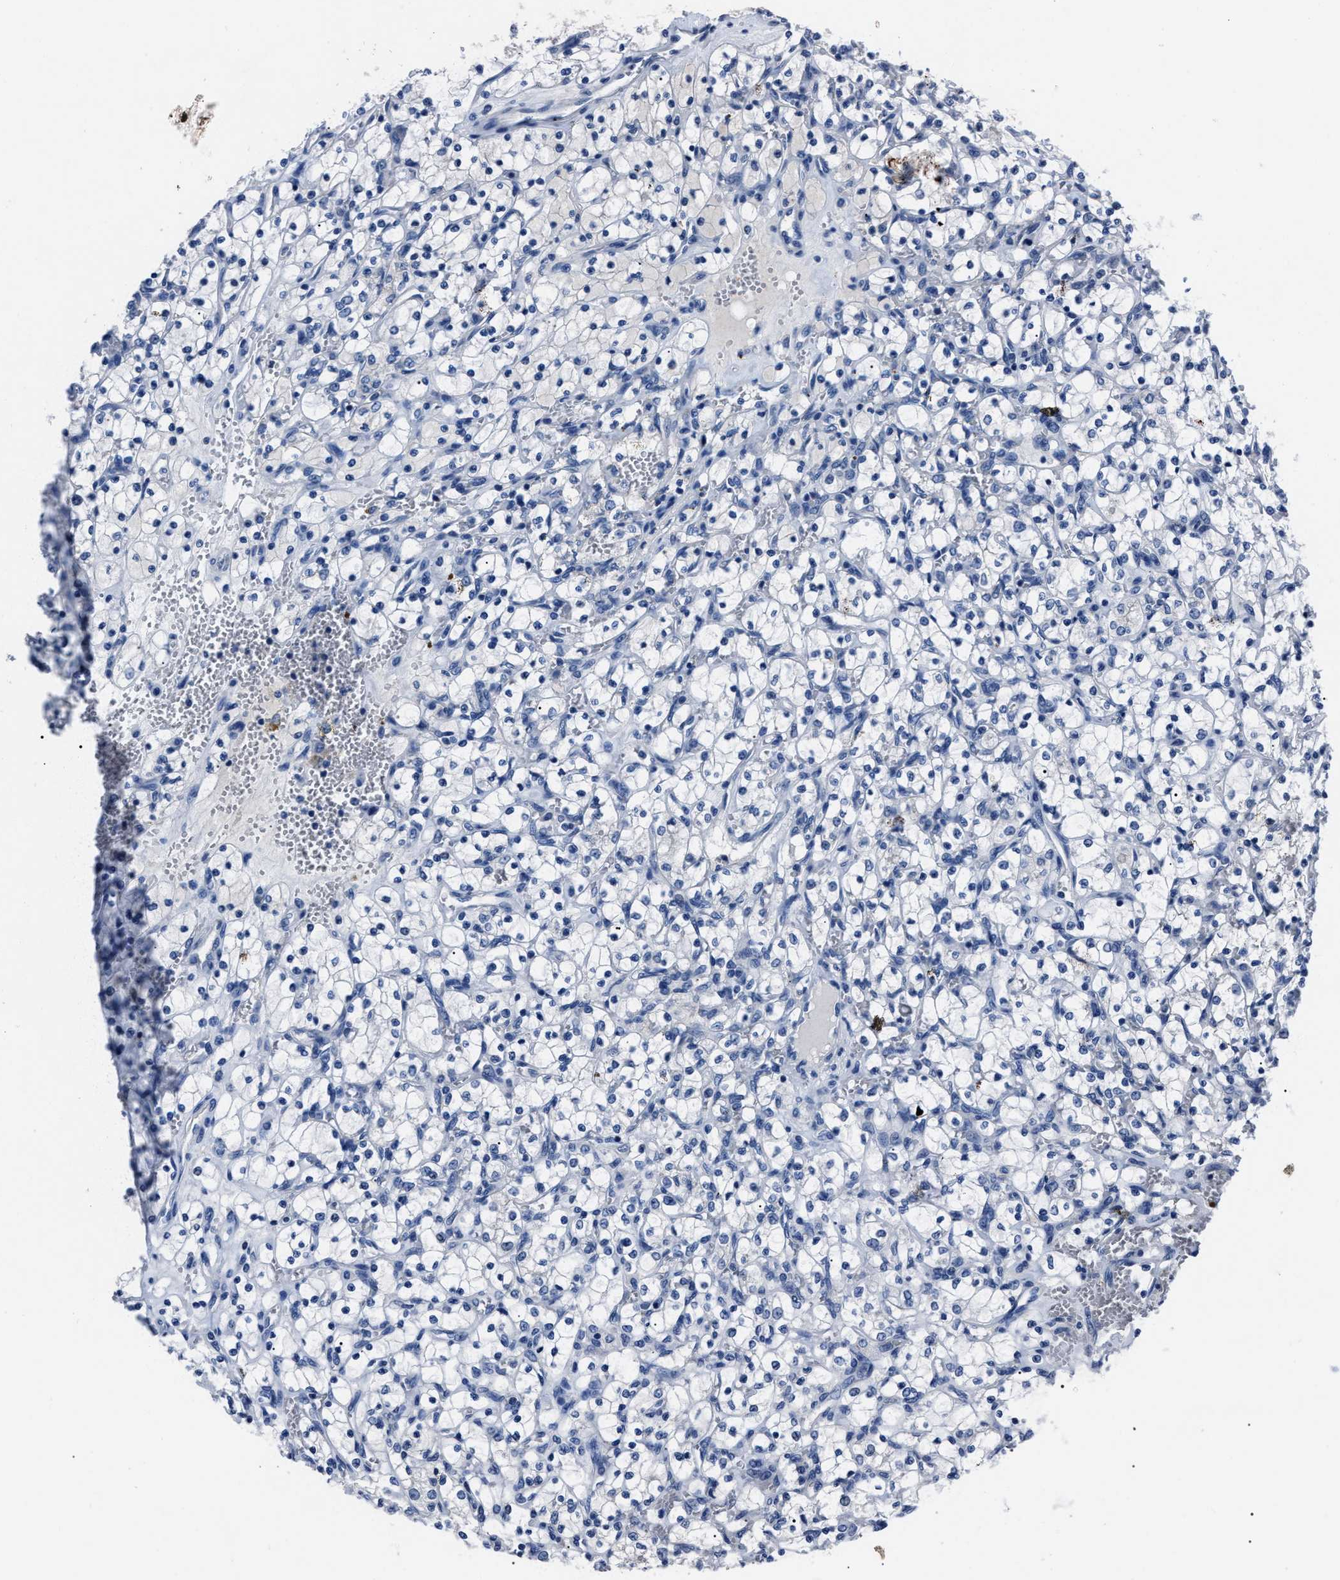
{"staining": {"intensity": "negative", "quantity": "none", "location": "none"}, "tissue": "renal cancer", "cell_type": "Tumor cells", "image_type": "cancer", "snomed": [{"axis": "morphology", "description": "Adenocarcinoma, NOS"}, {"axis": "topography", "description": "Kidney"}], "caption": "Protein analysis of renal cancer exhibits no significant positivity in tumor cells.", "gene": "LRWD1", "patient": {"sex": "female", "age": 69}}